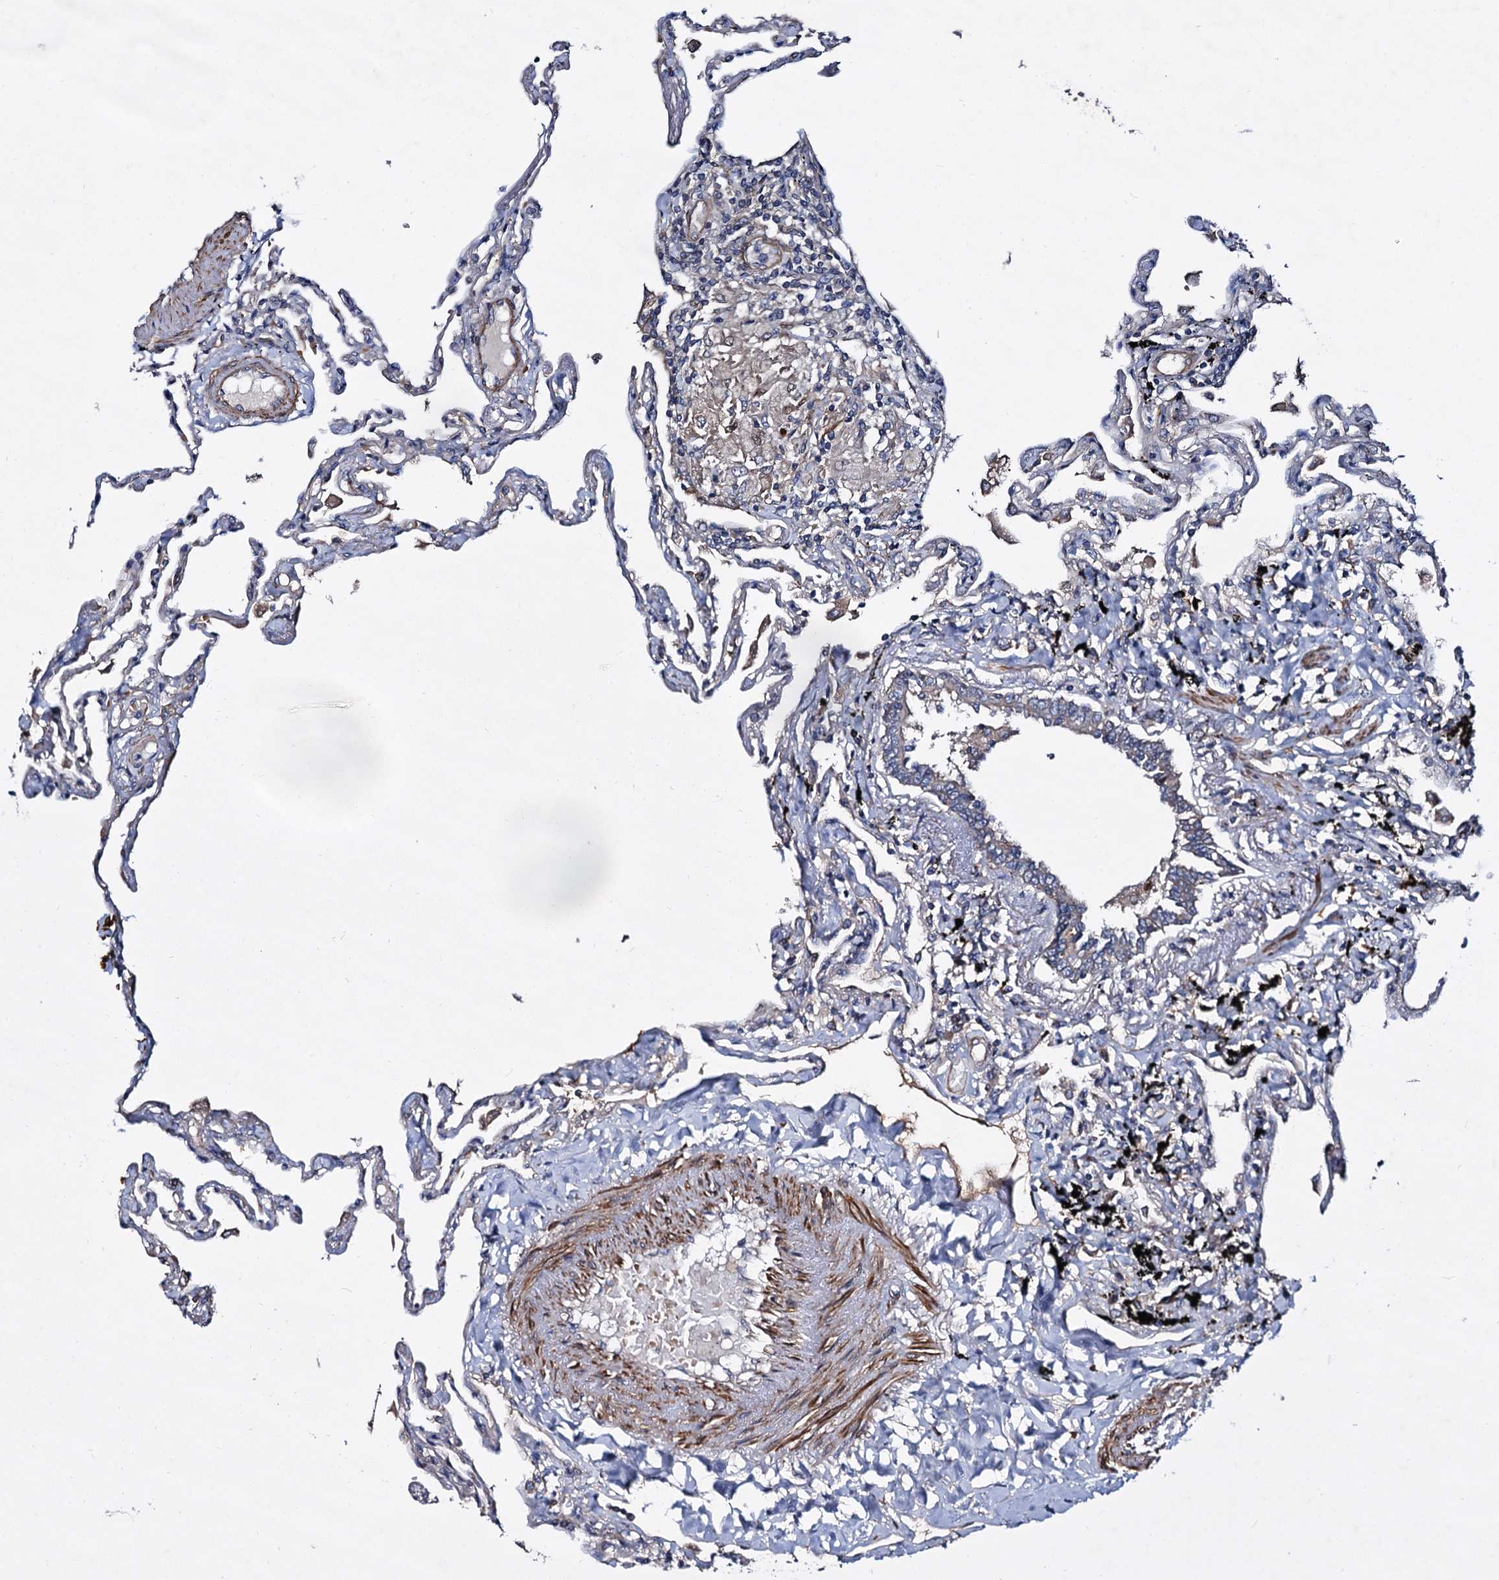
{"staining": {"intensity": "negative", "quantity": "none", "location": "none"}, "tissue": "lung", "cell_type": "Alveolar cells", "image_type": "normal", "snomed": [{"axis": "morphology", "description": "Normal tissue, NOS"}, {"axis": "topography", "description": "Lung"}], "caption": "This is a image of immunohistochemistry staining of unremarkable lung, which shows no positivity in alveolar cells.", "gene": "ISM2", "patient": {"sex": "female", "age": 67}}